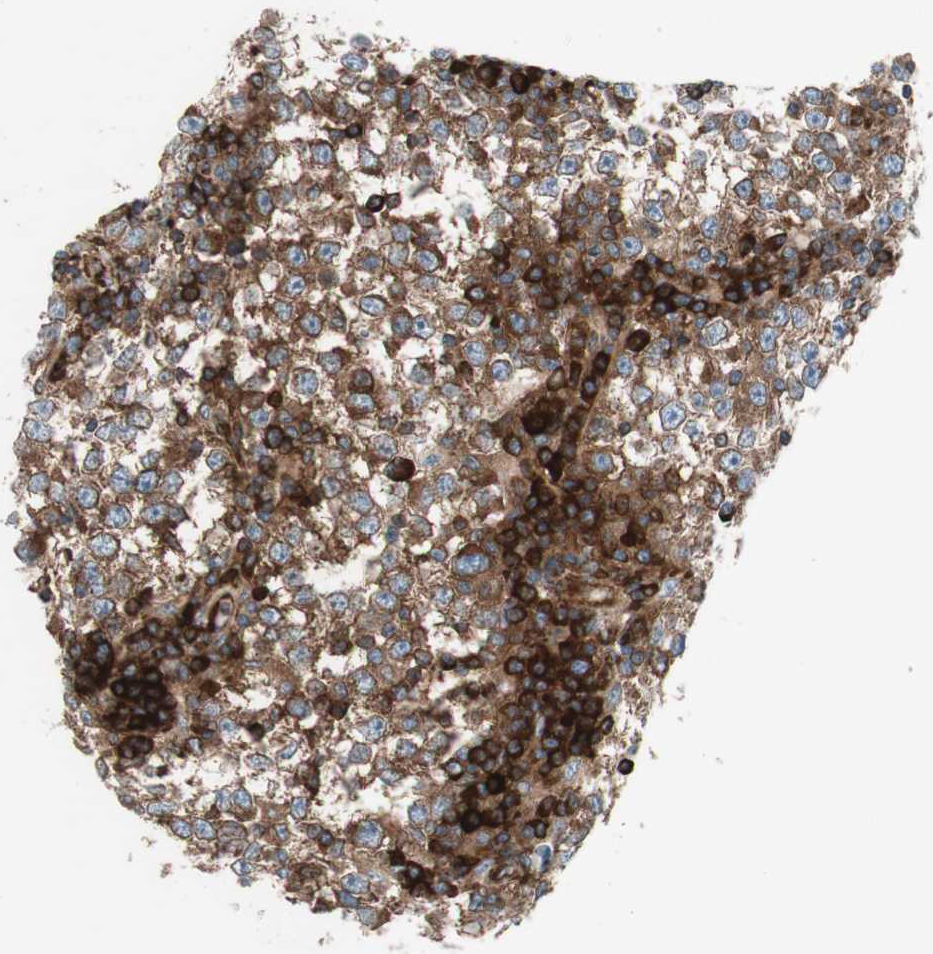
{"staining": {"intensity": "strong", "quantity": ">75%", "location": "cytoplasmic/membranous"}, "tissue": "testis cancer", "cell_type": "Tumor cells", "image_type": "cancer", "snomed": [{"axis": "morphology", "description": "Seminoma, NOS"}, {"axis": "topography", "description": "Testis"}], "caption": "Immunohistochemical staining of testis cancer (seminoma) demonstrates high levels of strong cytoplasmic/membranous protein positivity in about >75% of tumor cells. Immunohistochemistry (ihc) stains the protein of interest in brown and the nuclei are stained blue.", "gene": "CCN4", "patient": {"sex": "male", "age": 65}}